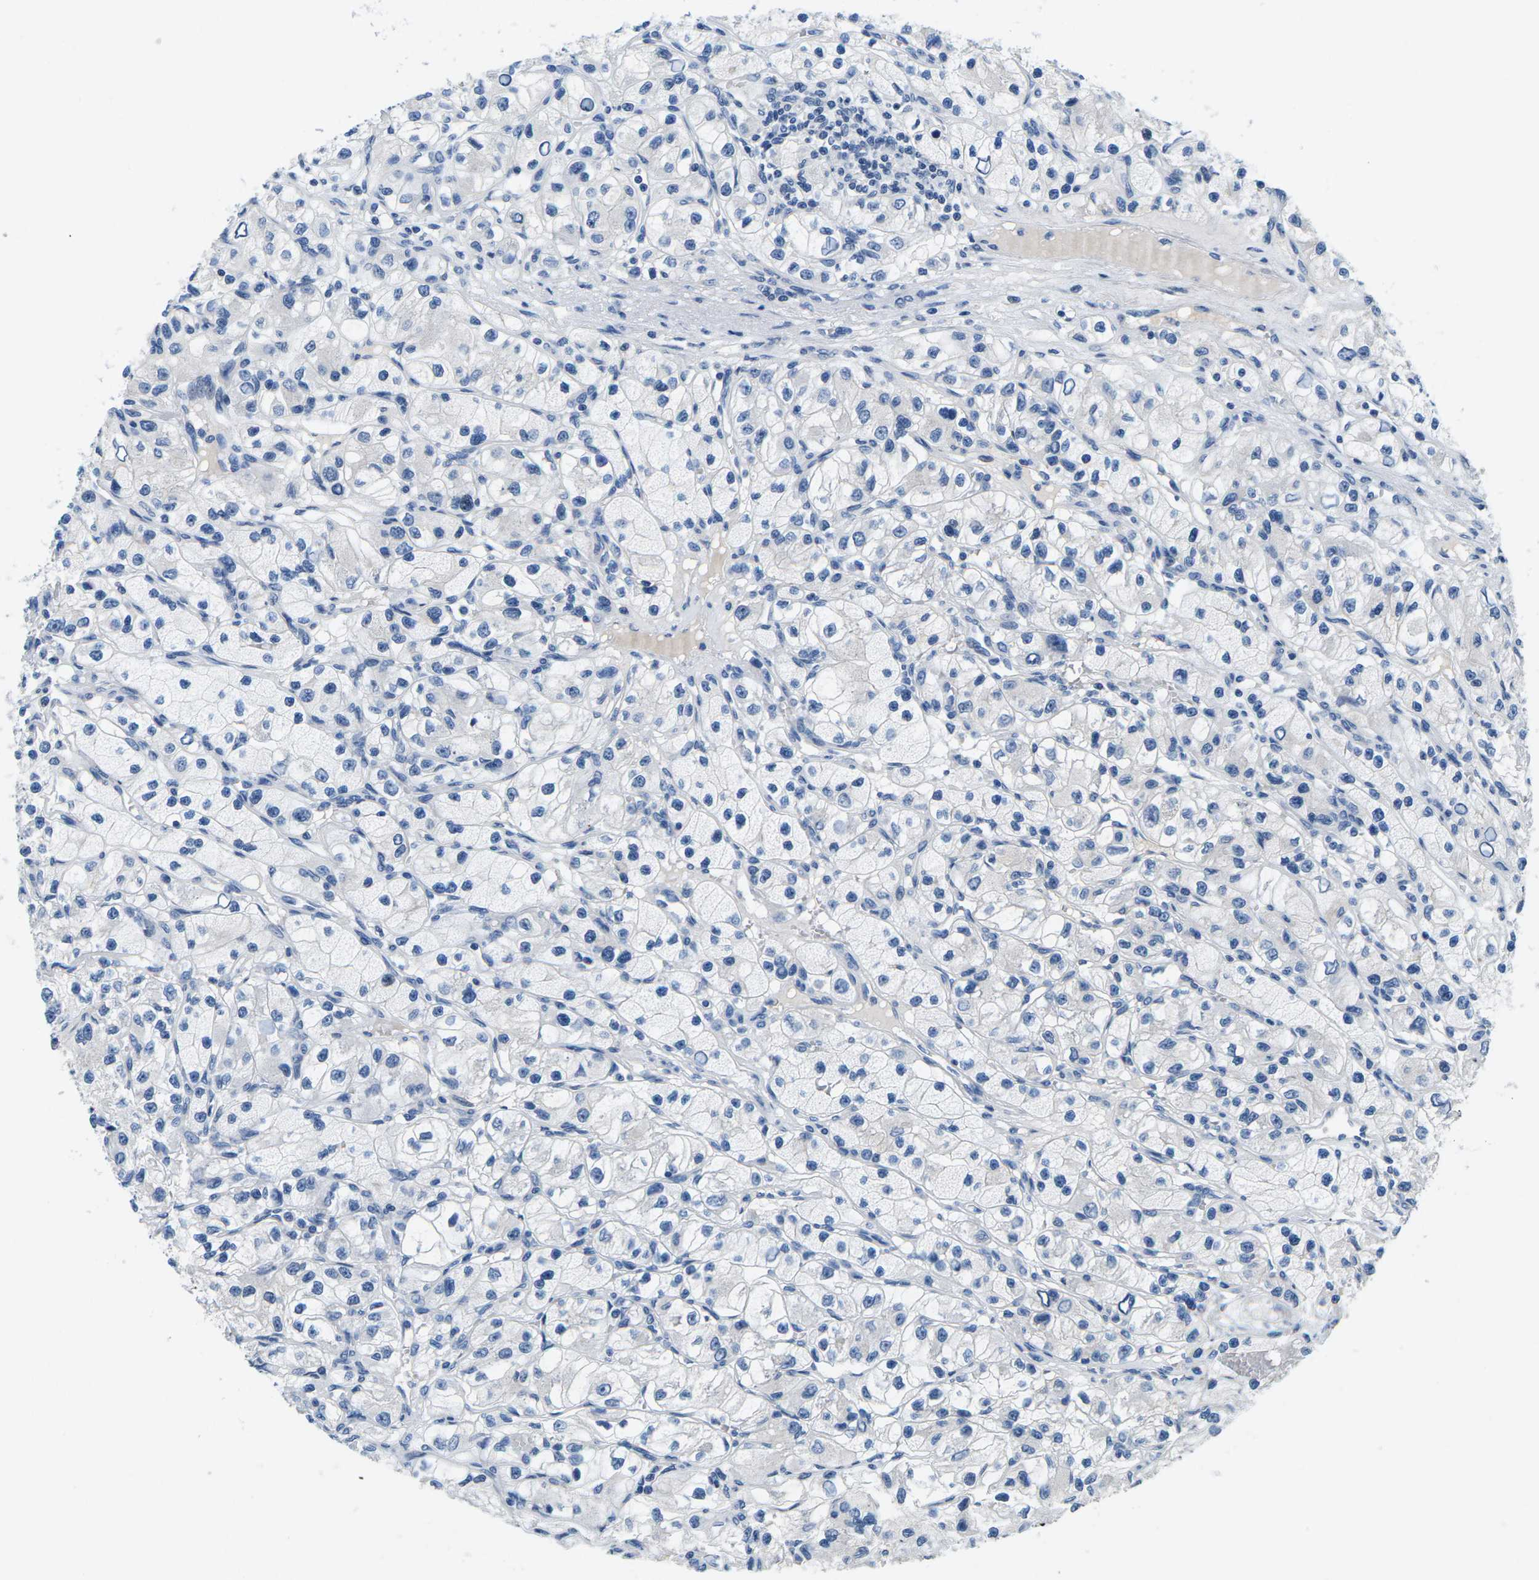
{"staining": {"intensity": "negative", "quantity": "none", "location": "none"}, "tissue": "renal cancer", "cell_type": "Tumor cells", "image_type": "cancer", "snomed": [{"axis": "morphology", "description": "Adenocarcinoma, NOS"}, {"axis": "topography", "description": "Kidney"}], "caption": "A micrograph of renal cancer (adenocarcinoma) stained for a protein displays no brown staining in tumor cells.", "gene": "TSPAN2", "patient": {"sex": "female", "age": 57}}